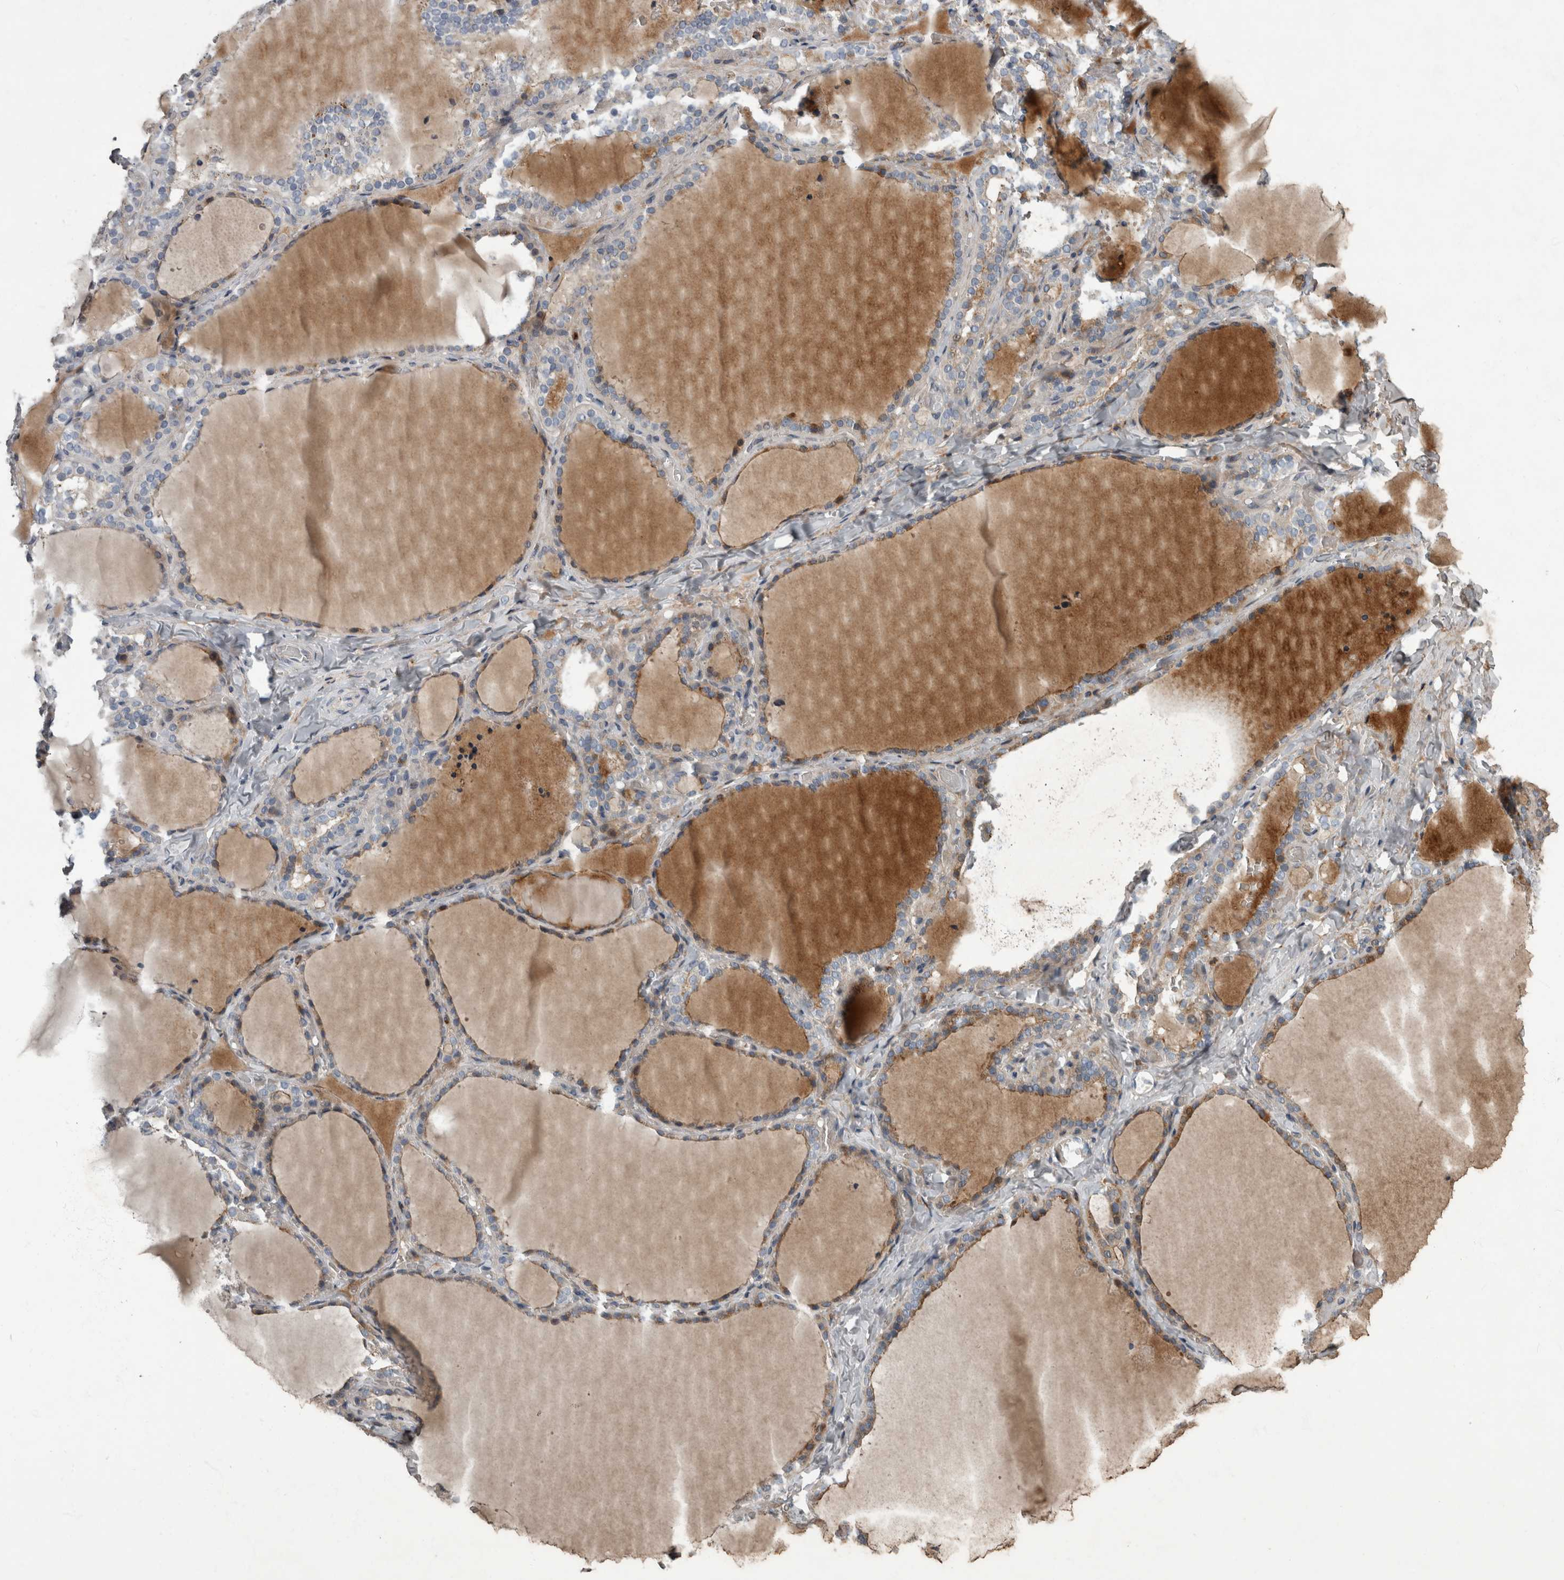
{"staining": {"intensity": "moderate", "quantity": "25%-75%", "location": "cytoplasmic/membranous"}, "tissue": "thyroid gland", "cell_type": "Glandular cells", "image_type": "normal", "snomed": [{"axis": "morphology", "description": "Normal tissue, NOS"}, {"axis": "topography", "description": "Thyroid gland"}], "caption": "A high-resolution image shows IHC staining of normal thyroid gland, which exhibits moderate cytoplasmic/membranous expression in about 25%-75% of glandular cells. Immunohistochemistry (ihc) stains the protein in brown and the nuclei are stained blue.", "gene": "CDC42BPG", "patient": {"sex": "female", "age": 22}}